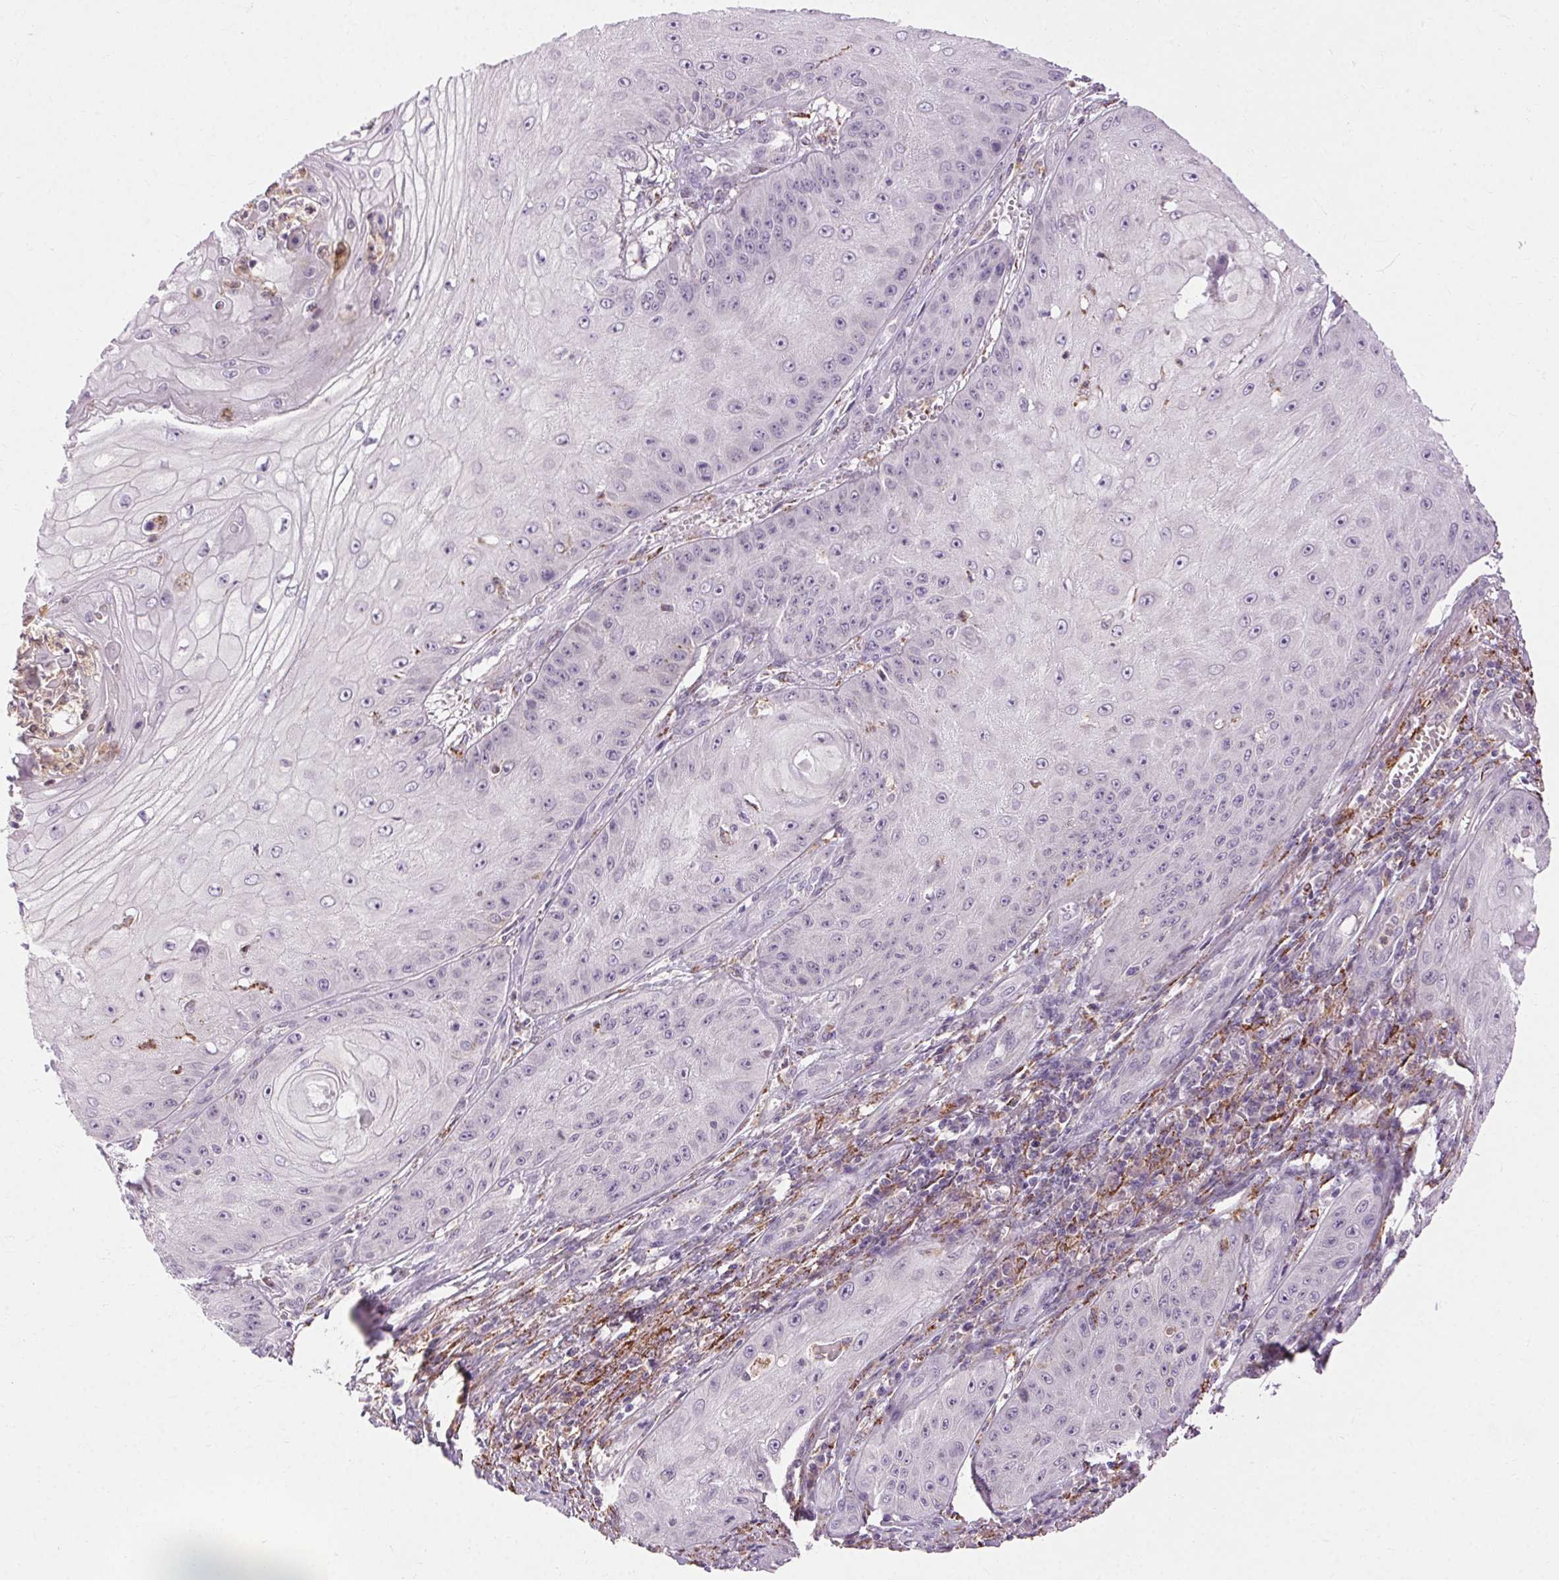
{"staining": {"intensity": "negative", "quantity": "none", "location": "none"}, "tissue": "skin cancer", "cell_type": "Tumor cells", "image_type": "cancer", "snomed": [{"axis": "morphology", "description": "Squamous cell carcinoma, NOS"}, {"axis": "topography", "description": "Skin"}], "caption": "Immunohistochemistry histopathology image of neoplastic tissue: human skin cancer (squamous cell carcinoma) stained with DAB (3,3'-diaminobenzidine) reveals no significant protein expression in tumor cells.", "gene": "REP15", "patient": {"sex": "male", "age": 70}}